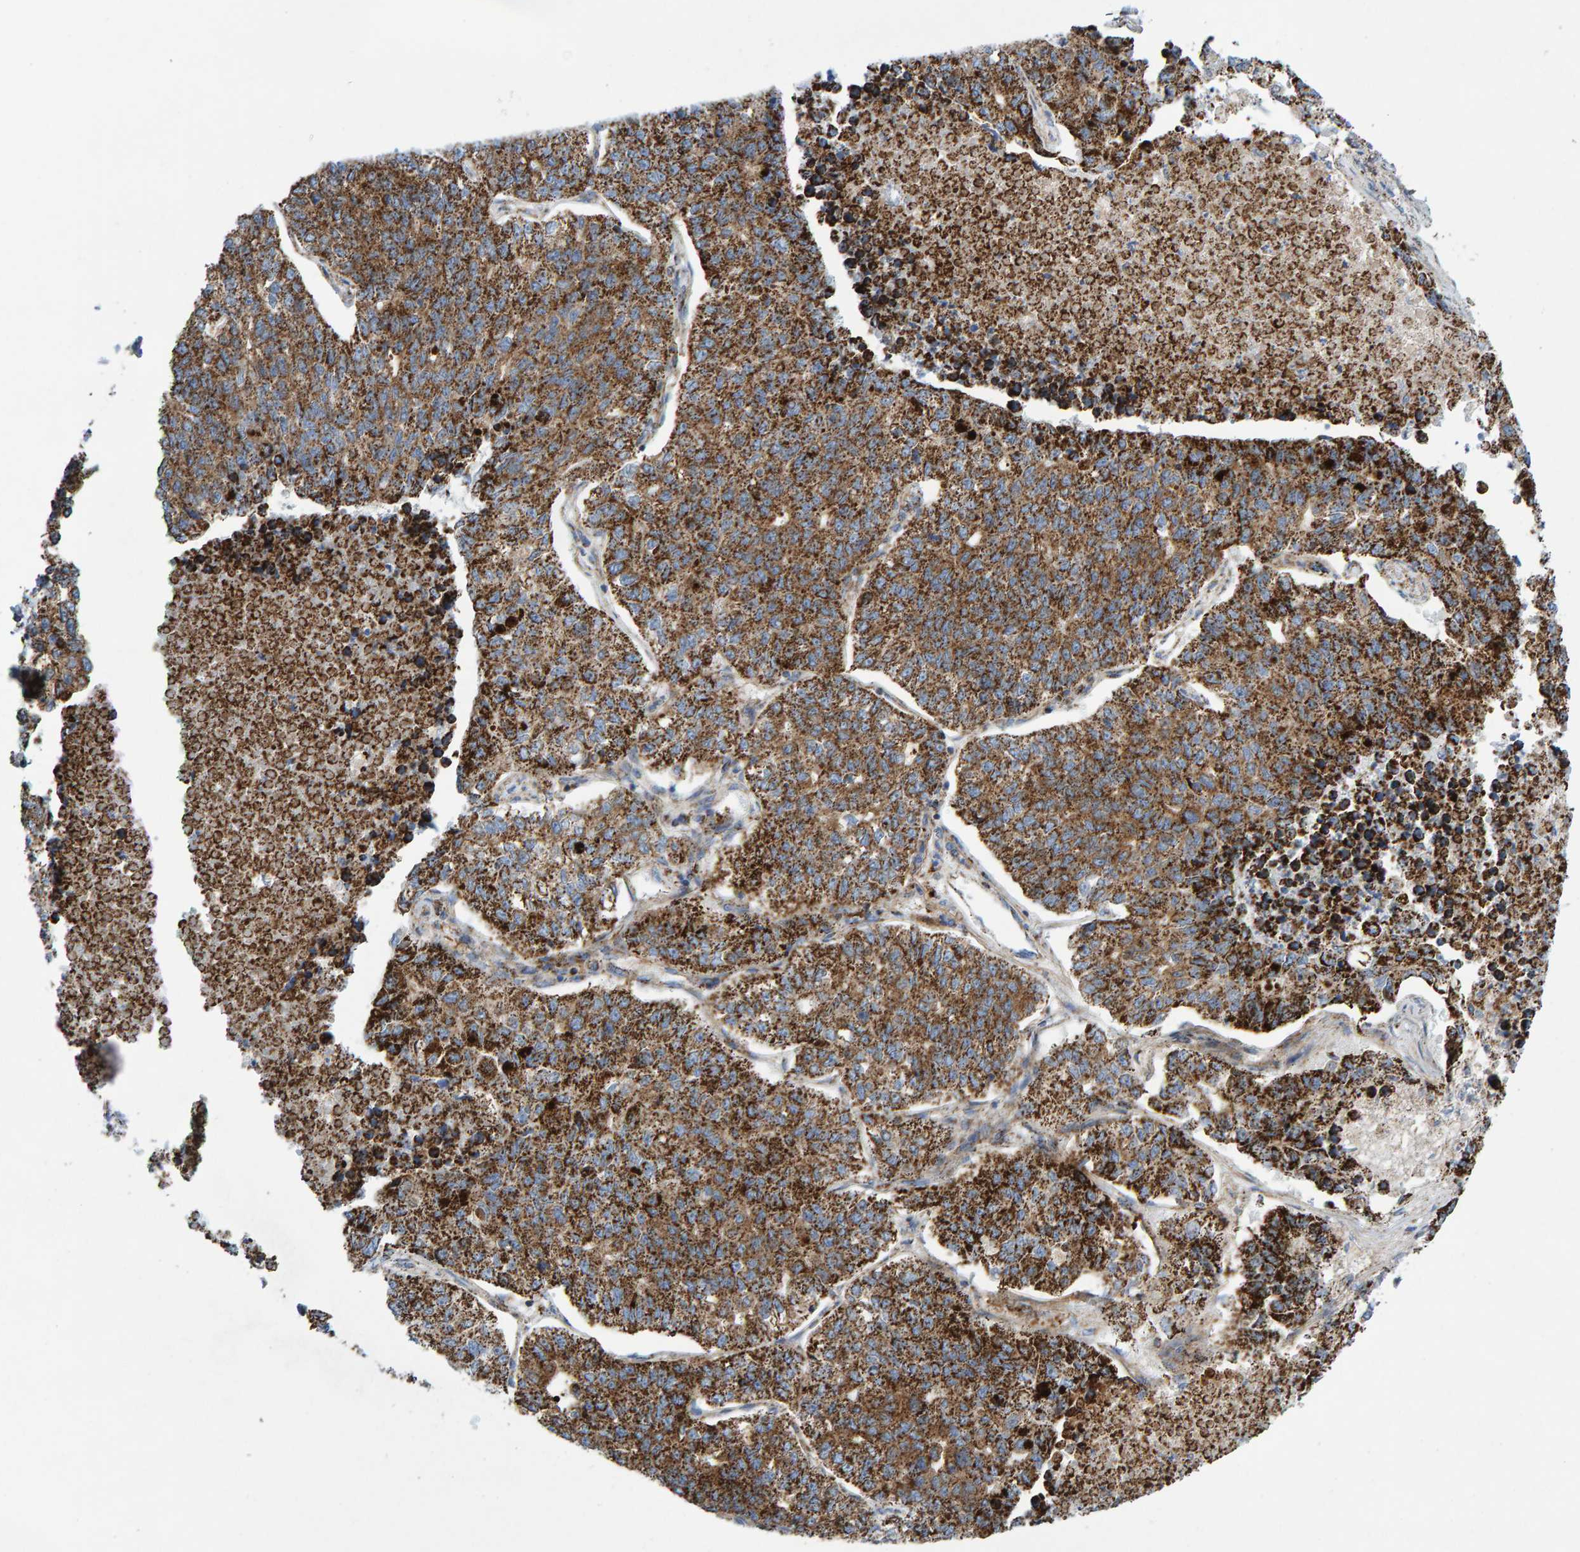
{"staining": {"intensity": "strong", "quantity": ">75%", "location": "cytoplasmic/membranous"}, "tissue": "lung cancer", "cell_type": "Tumor cells", "image_type": "cancer", "snomed": [{"axis": "morphology", "description": "Adenocarcinoma, NOS"}, {"axis": "topography", "description": "Lung"}], "caption": "Immunohistochemical staining of adenocarcinoma (lung) shows high levels of strong cytoplasmic/membranous positivity in approximately >75% of tumor cells. The staining was performed using DAB (3,3'-diaminobenzidine), with brown indicating positive protein expression. Nuclei are stained blue with hematoxylin.", "gene": "GGTA1", "patient": {"sex": "male", "age": 49}}